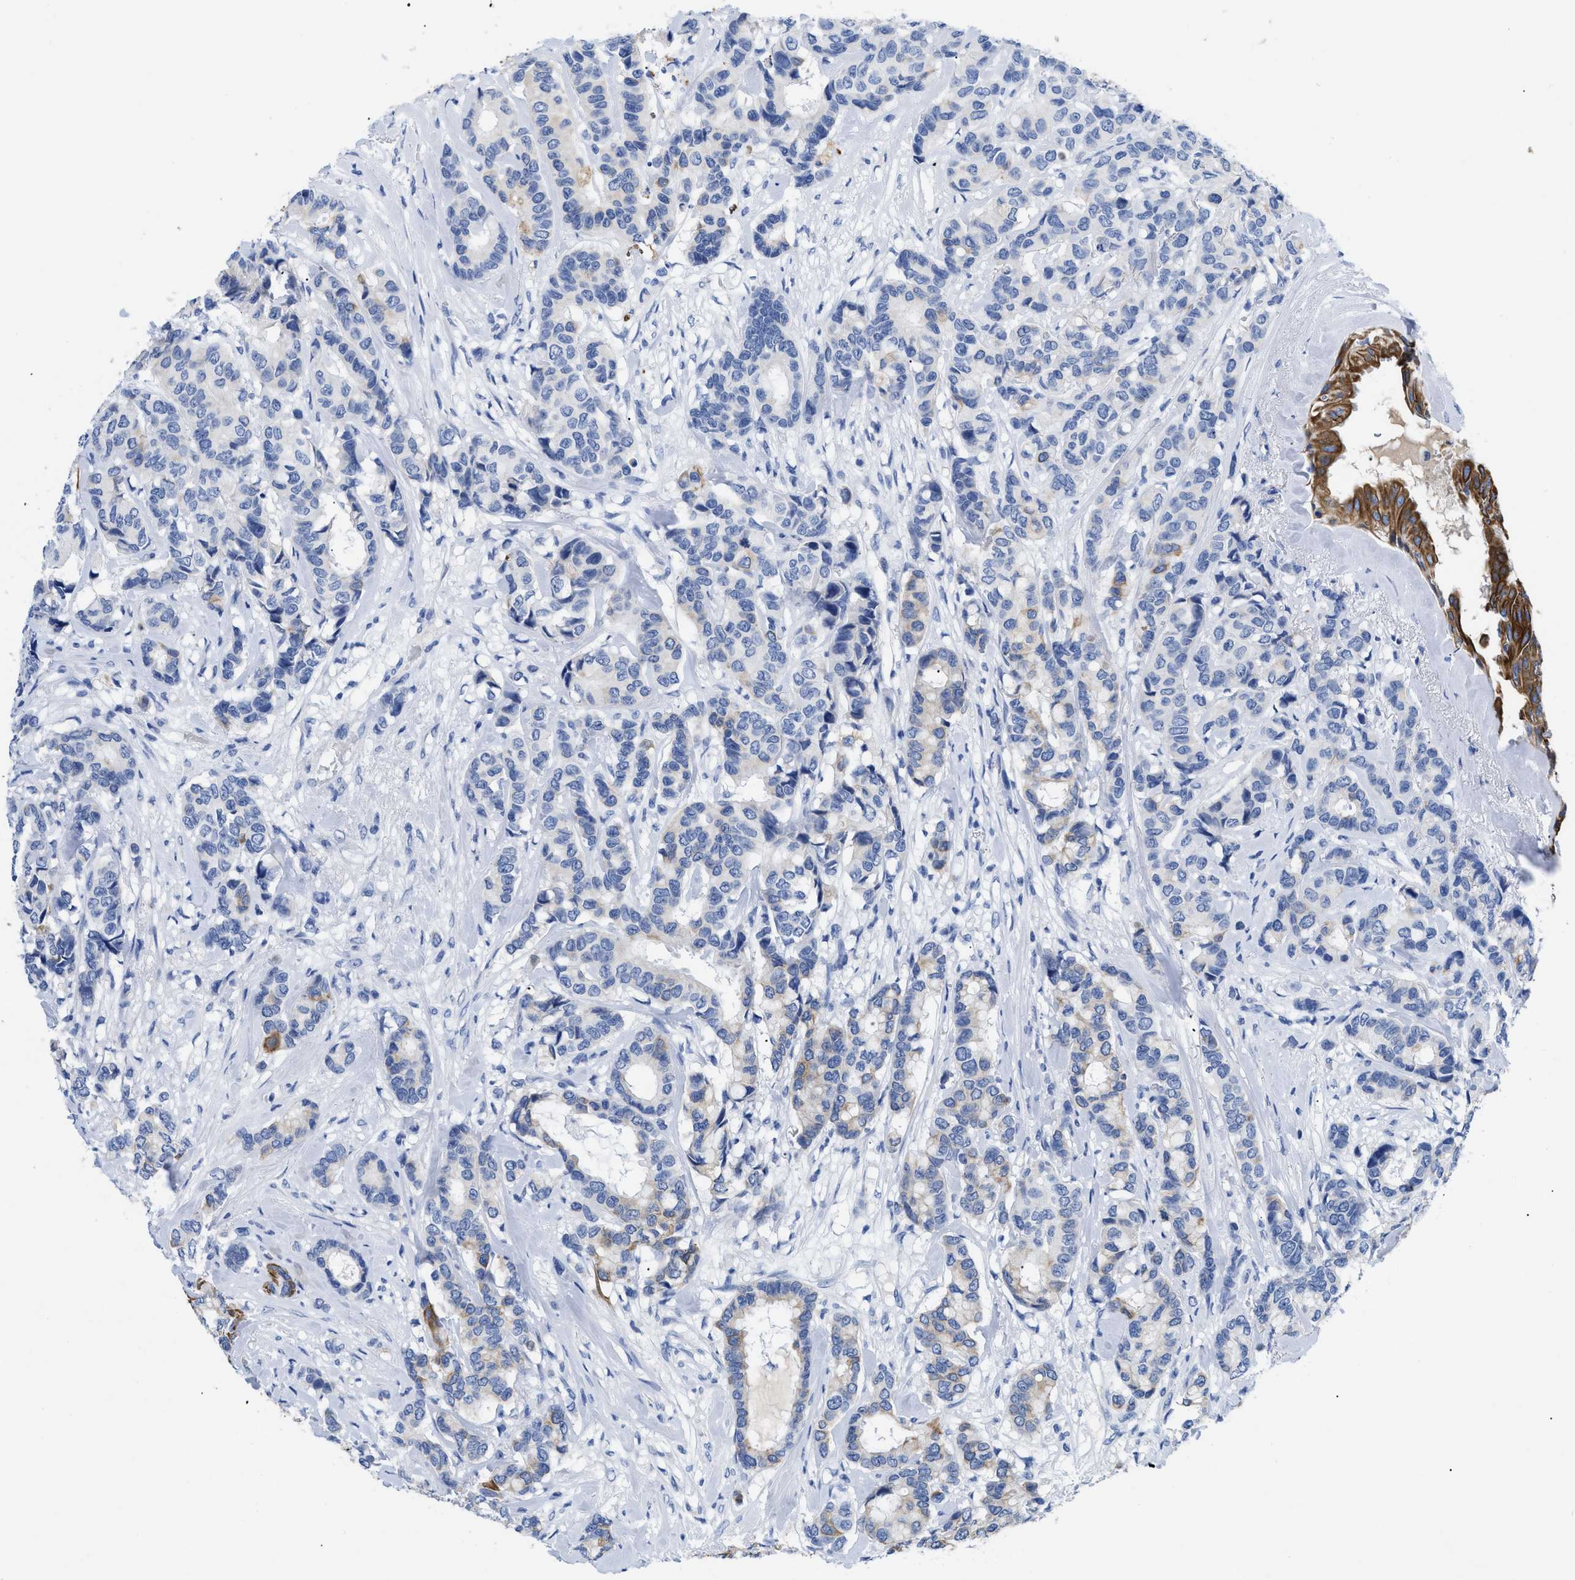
{"staining": {"intensity": "negative", "quantity": "none", "location": "none"}, "tissue": "breast cancer", "cell_type": "Tumor cells", "image_type": "cancer", "snomed": [{"axis": "morphology", "description": "Duct carcinoma"}, {"axis": "topography", "description": "Breast"}], "caption": "Histopathology image shows no significant protein expression in tumor cells of breast infiltrating ductal carcinoma.", "gene": "TMEM68", "patient": {"sex": "female", "age": 87}}